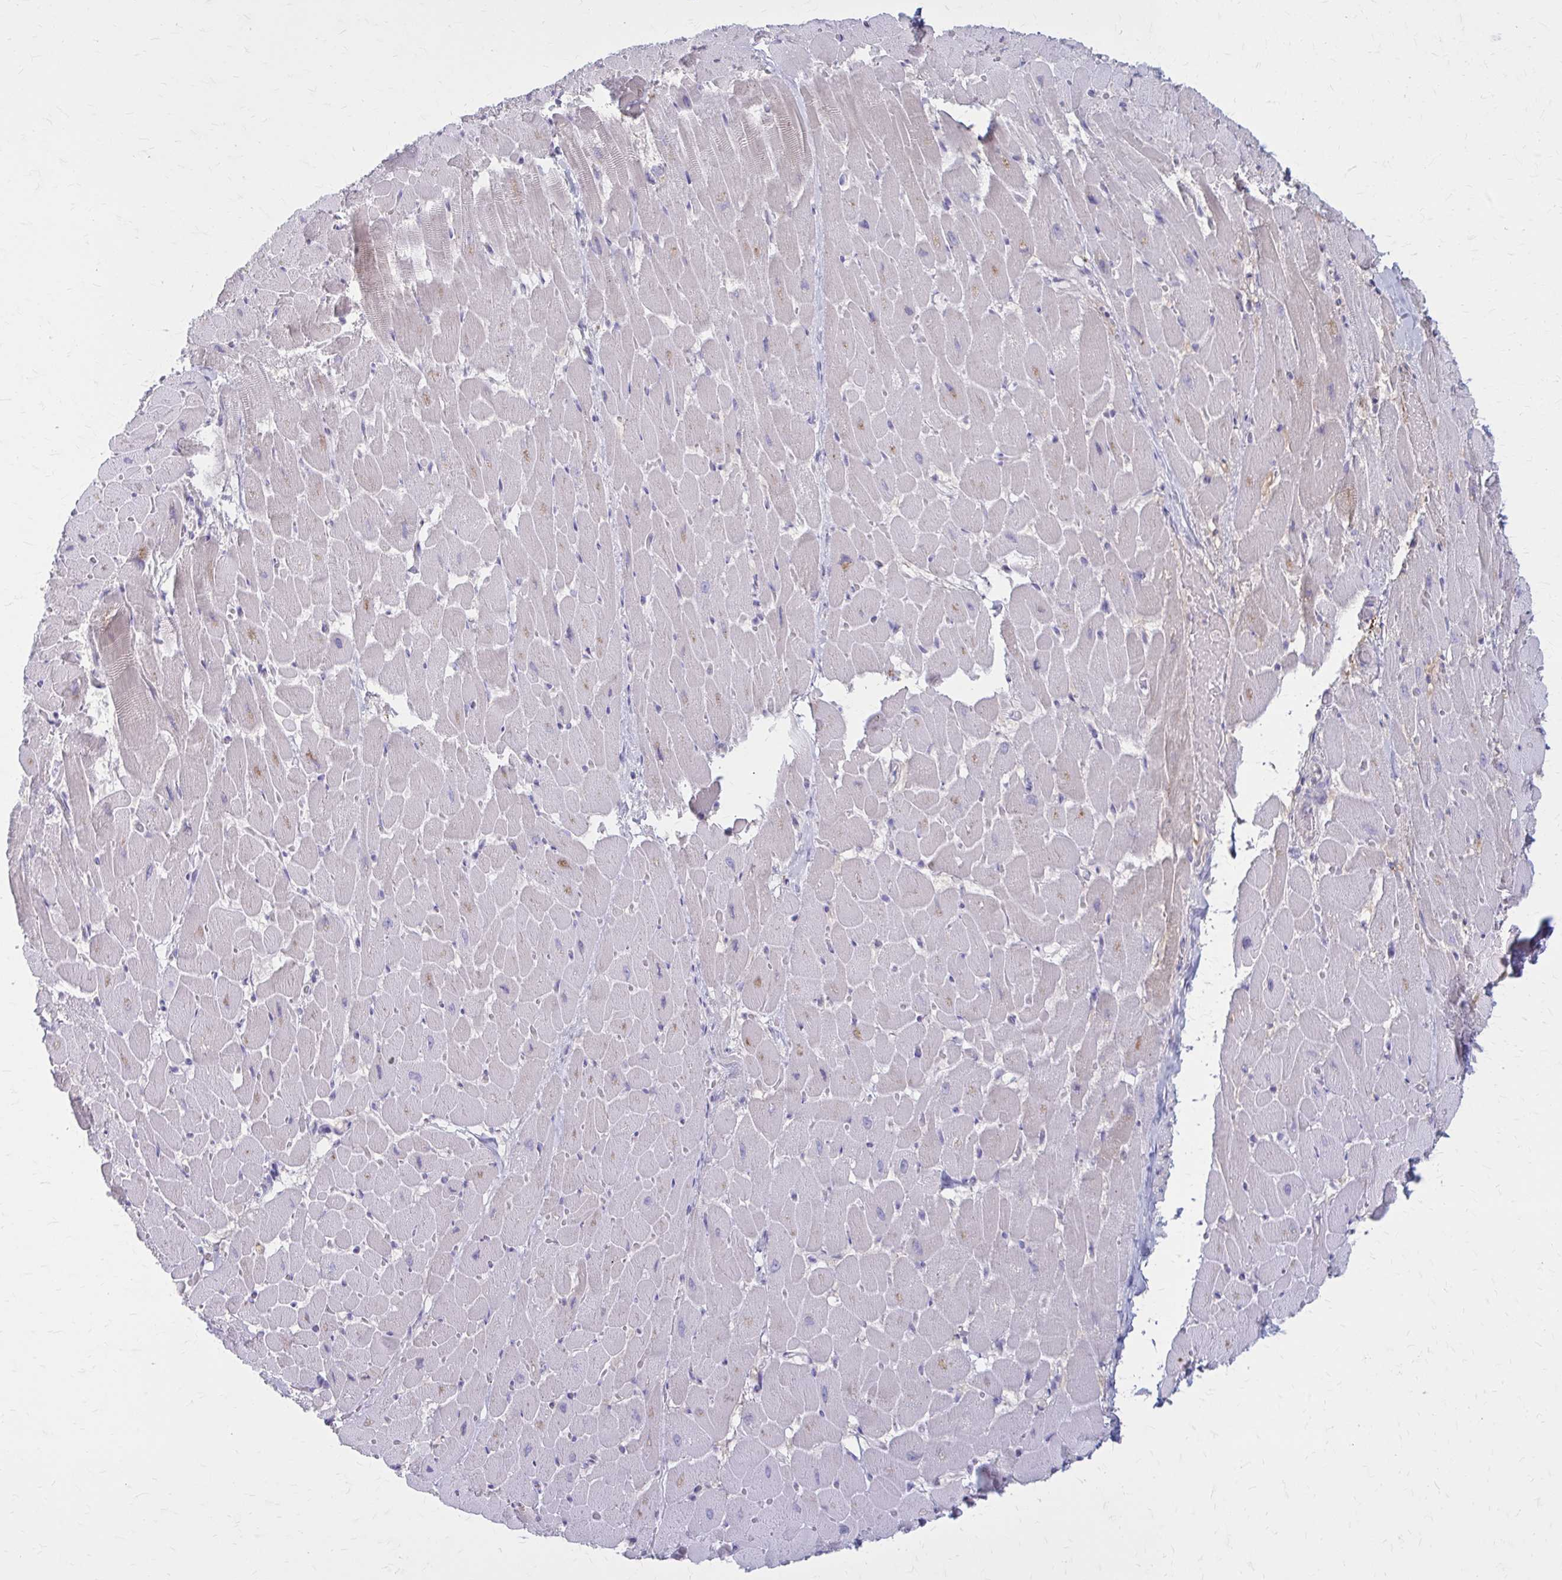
{"staining": {"intensity": "moderate", "quantity": "<25%", "location": "cytoplasmic/membranous"}, "tissue": "heart muscle", "cell_type": "Cardiomyocytes", "image_type": "normal", "snomed": [{"axis": "morphology", "description": "Normal tissue, NOS"}, {"axis": "topography", "description": "Heart"}], "caption": "A high-resolution histopathology image shows immunohistochemistry (IHC) staining of normal heart muscle, which displays moderate cytoplasmic/membranous positivity in approximately <25% of cardiomyocytes. (Stains: DAB in brown, nuclei in blue, Microscopy: brightfield microscopy at high magnification).", "gene": "SERPIND1", "patient": {"sex": "male", "age": 37}}